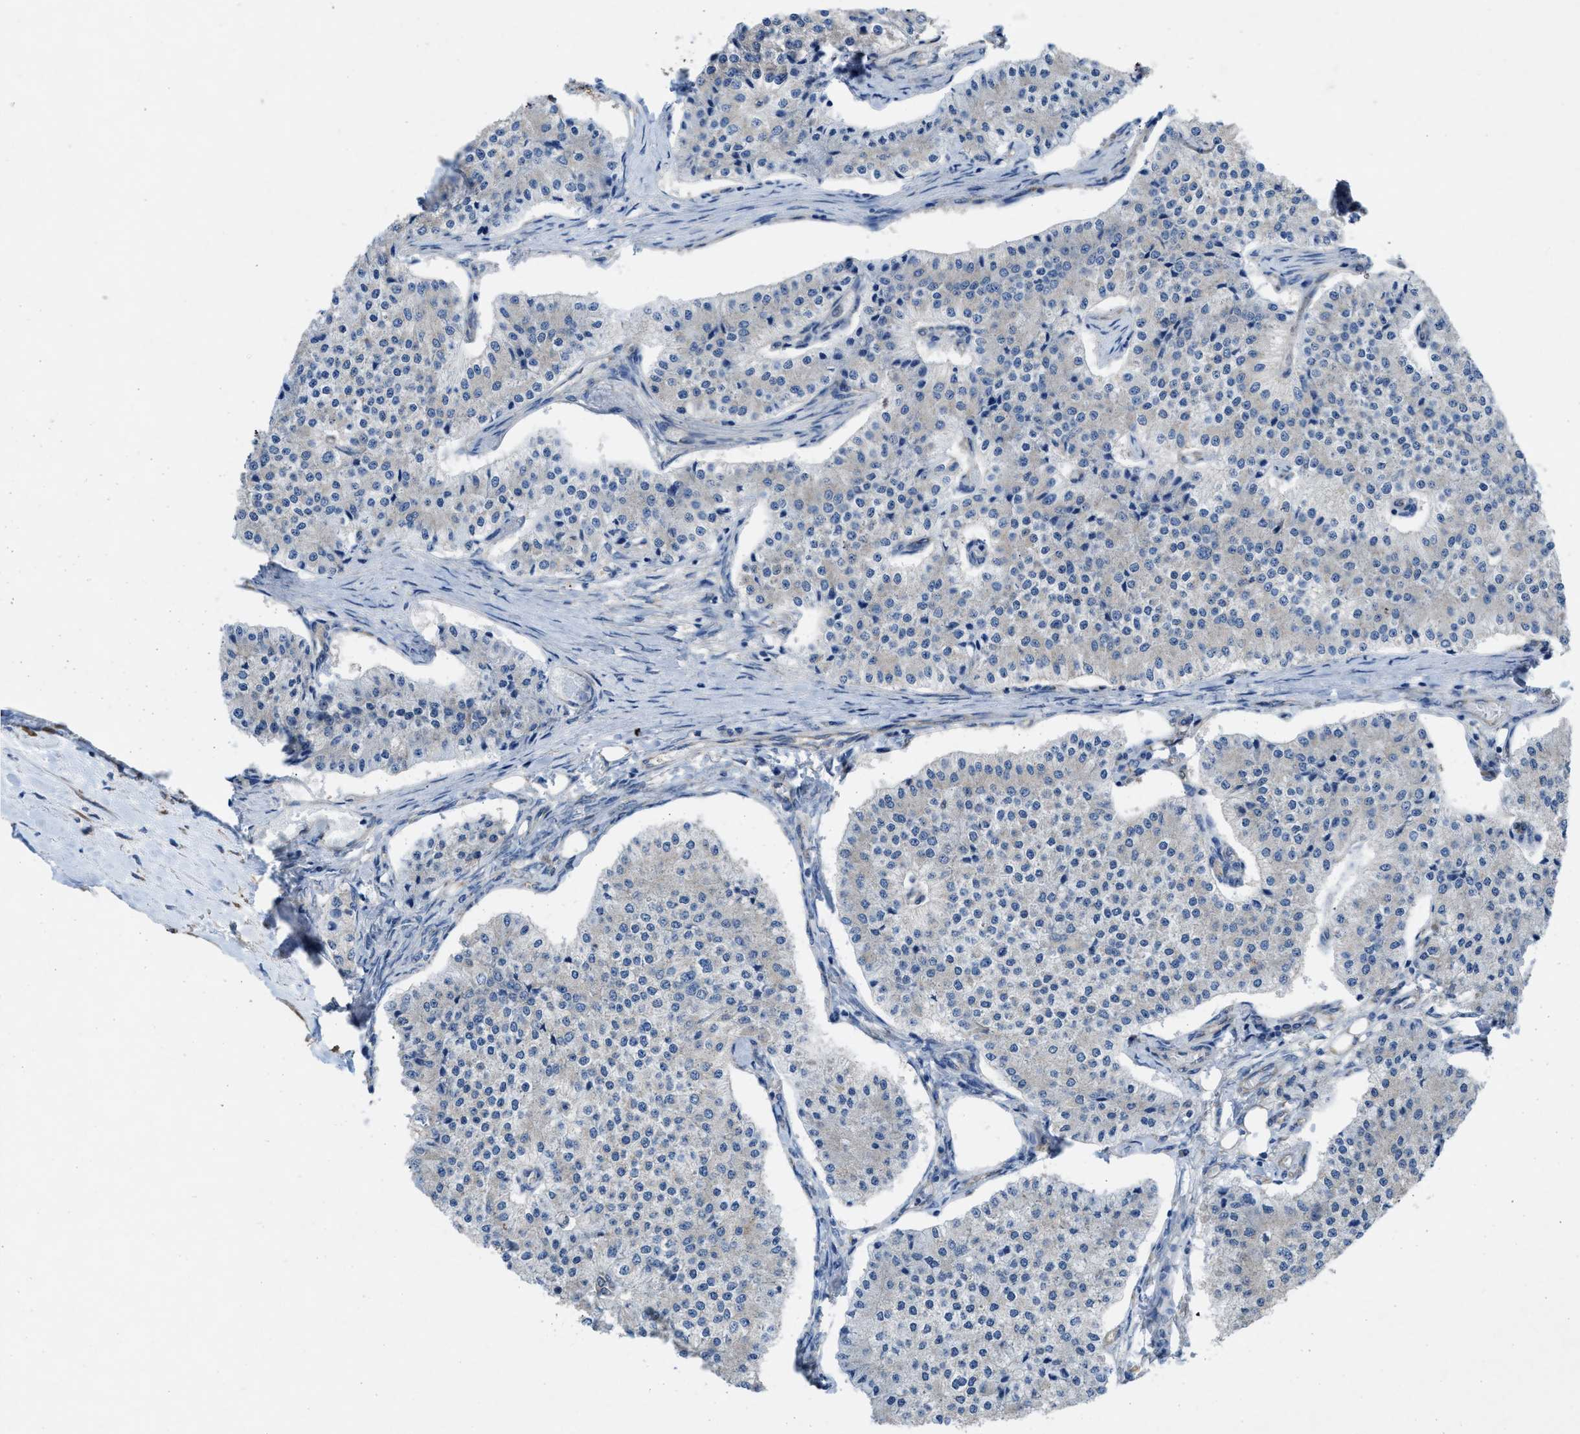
{"staining": {"intensity": "negative", "quantity": "none", "location": "none"}, "tissue": "carcinoid", "cell_type": "Tumor cells", "image_type": "cancer", "snomed": [{"axis": "morphology", "description": "Carcinoid, malignant, NOS"}, {"axis": "topography", "description": "Colon"}], "caption": "High power microscopy micrograph of an IHC micrograph of carcinoid, revealing no significant staining in tumor cells. (Immunohistochemistry (ihc), brightfield microscopy, high magnification).", "gene": "DOLPP1", "patient": {"sex": "female", "age": 52}}